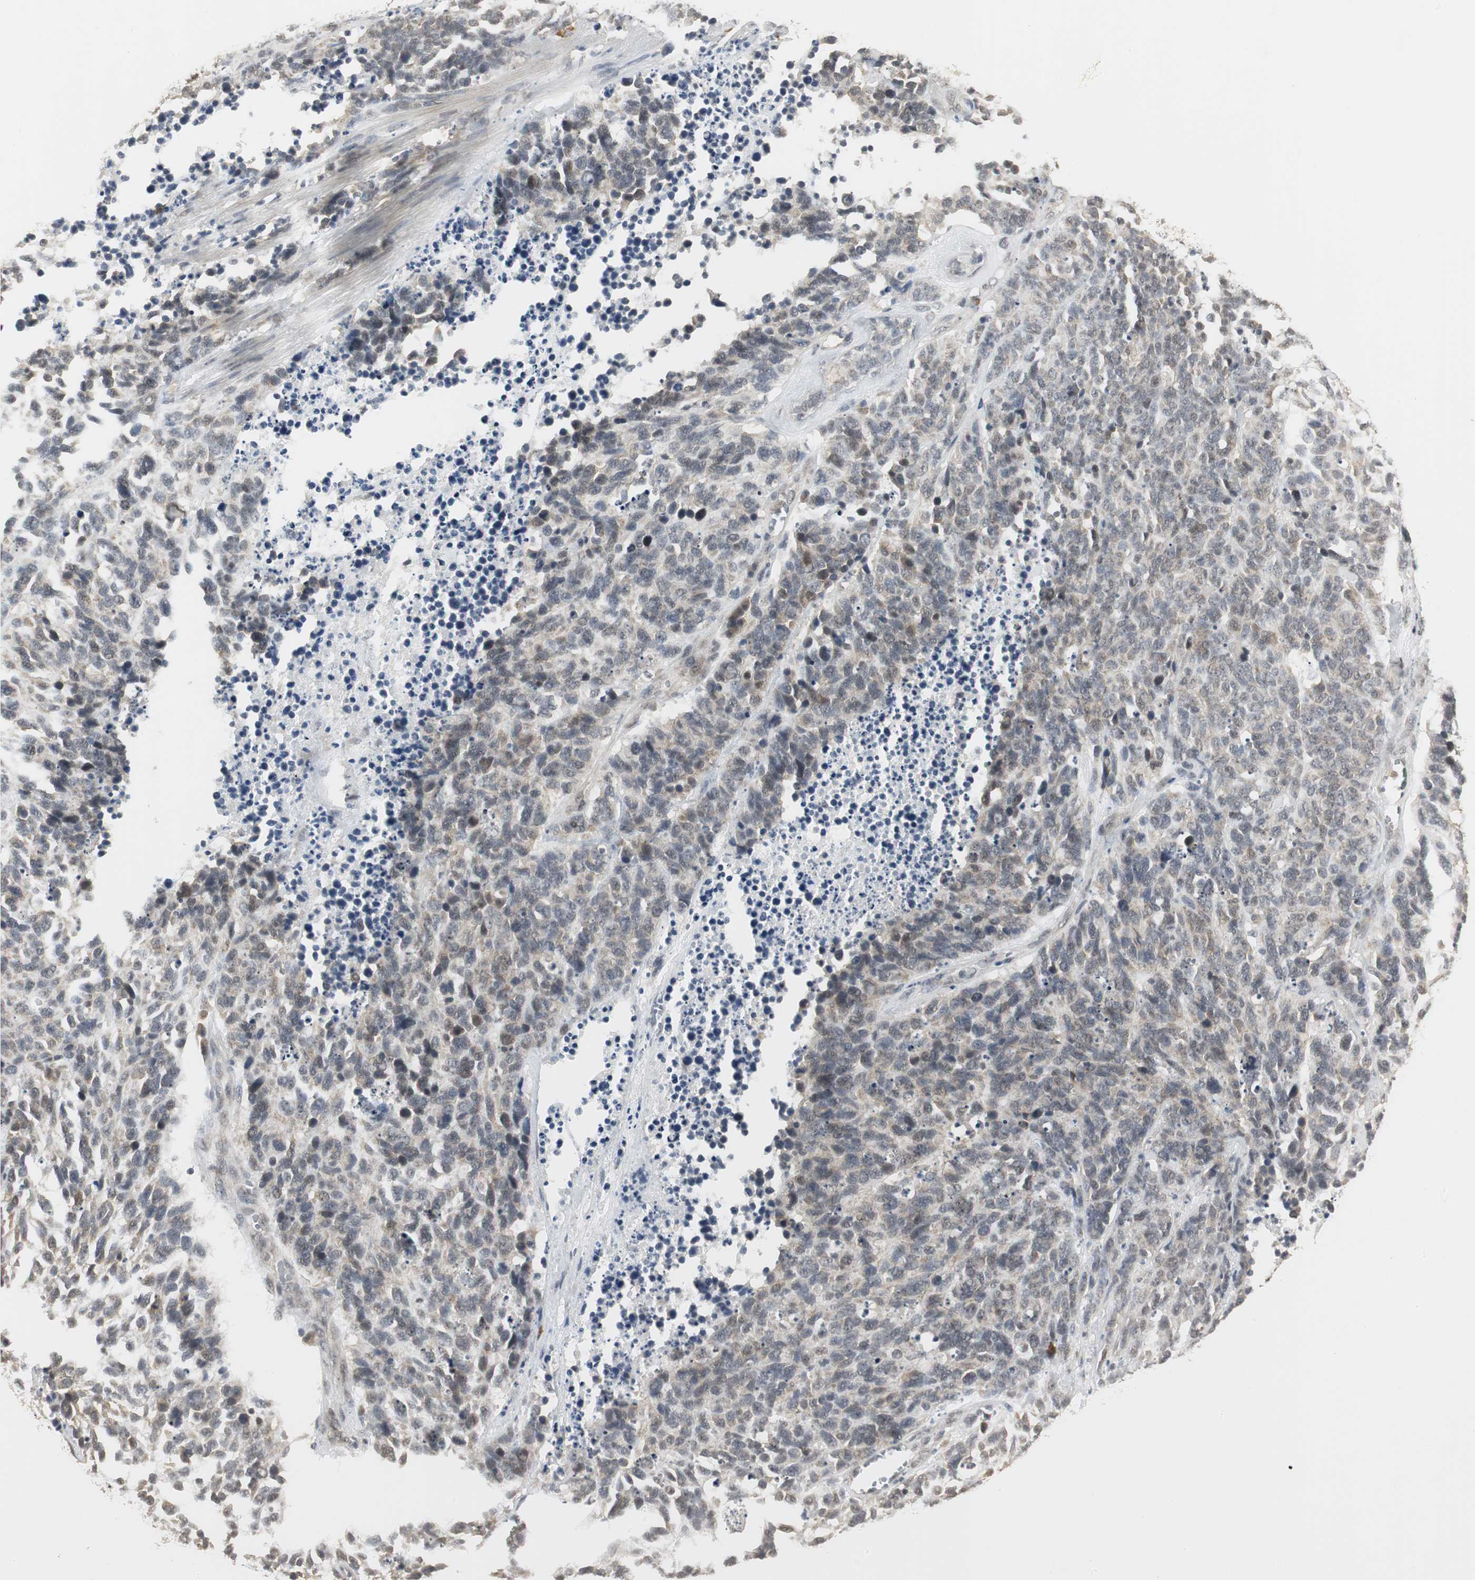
{"staining": {"intensity": "weak", "quantity": "25%-75%", "location": "cytoplasmic/membranous,nuclear"}, "tissue": "lung cancer", "cell_type": "Tumor cells", "image_type": "cancer", "snomed": [{"axis": "morphology", "description": "Neoplasm, malignant, NOS"}, {"axis": "topography", "description": "Lung"}], "caption": "Immunohistochemical staining of human malignant neoplasm (lung) reveals low levels of weak cytoplasmic/membranous and nuclear protein positivity in about 25%-75% of tumor cells.", "gene": "ELOA", "patient": {"sex": "female", "age": 58}}